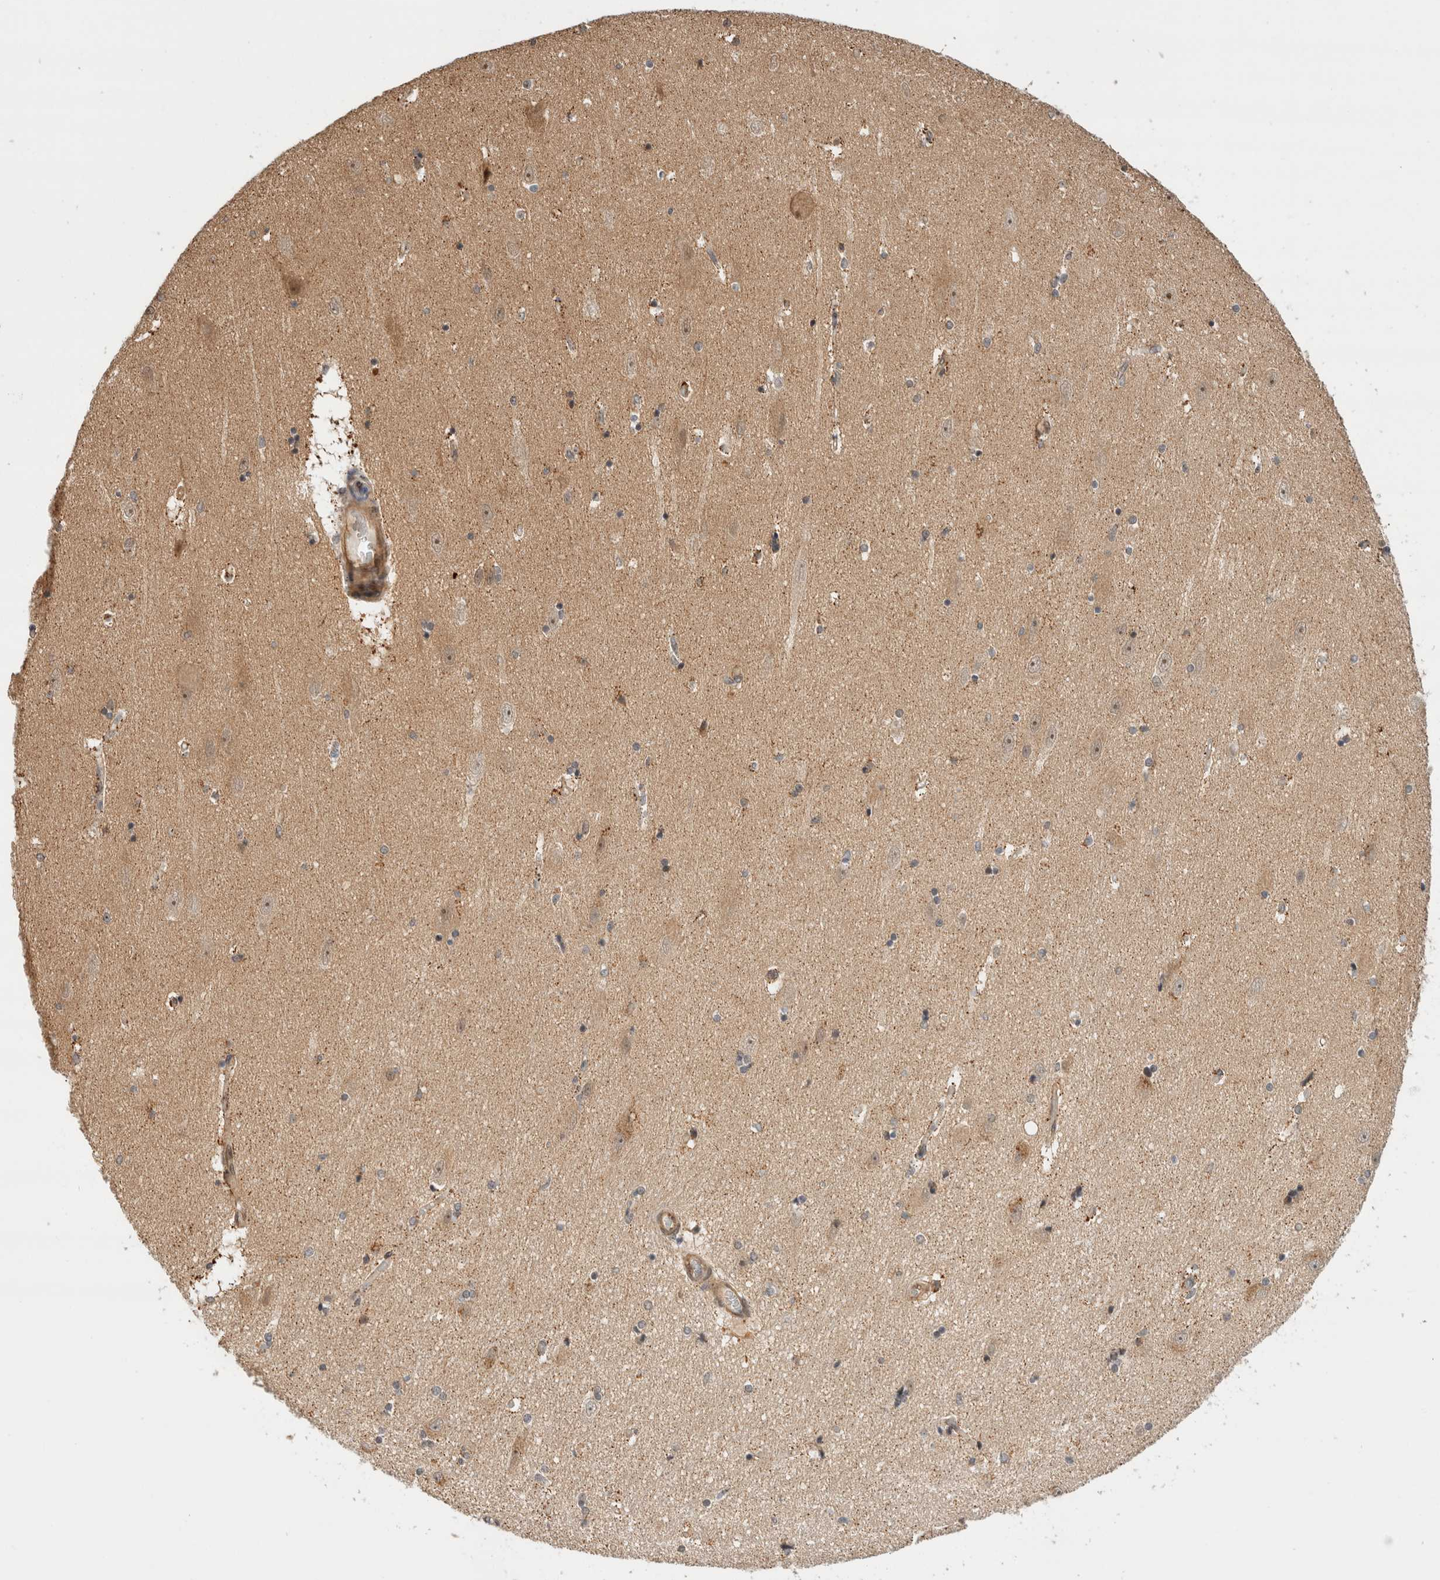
{"staining": {"intensity": "moderate", "quantity": "<25%", "location": "cytoplasmic/membranous"}, "tissue": "hippocampus", "cell_type": "Glial cells", "image_type": "normal", "snomed": [{"axis": "morphology", "description": "Normal tissue, NOS"}, {"axis": "topography", "description": "Hippocampus"}], "caption": "Hippocampus stained with DAB IHC shows low levels of moderate cytoplasmic/membranous staining in approximately <25% of glial cells.", "gene": "OTUD6B", "patient": {"sex": "female", "age": 54}}